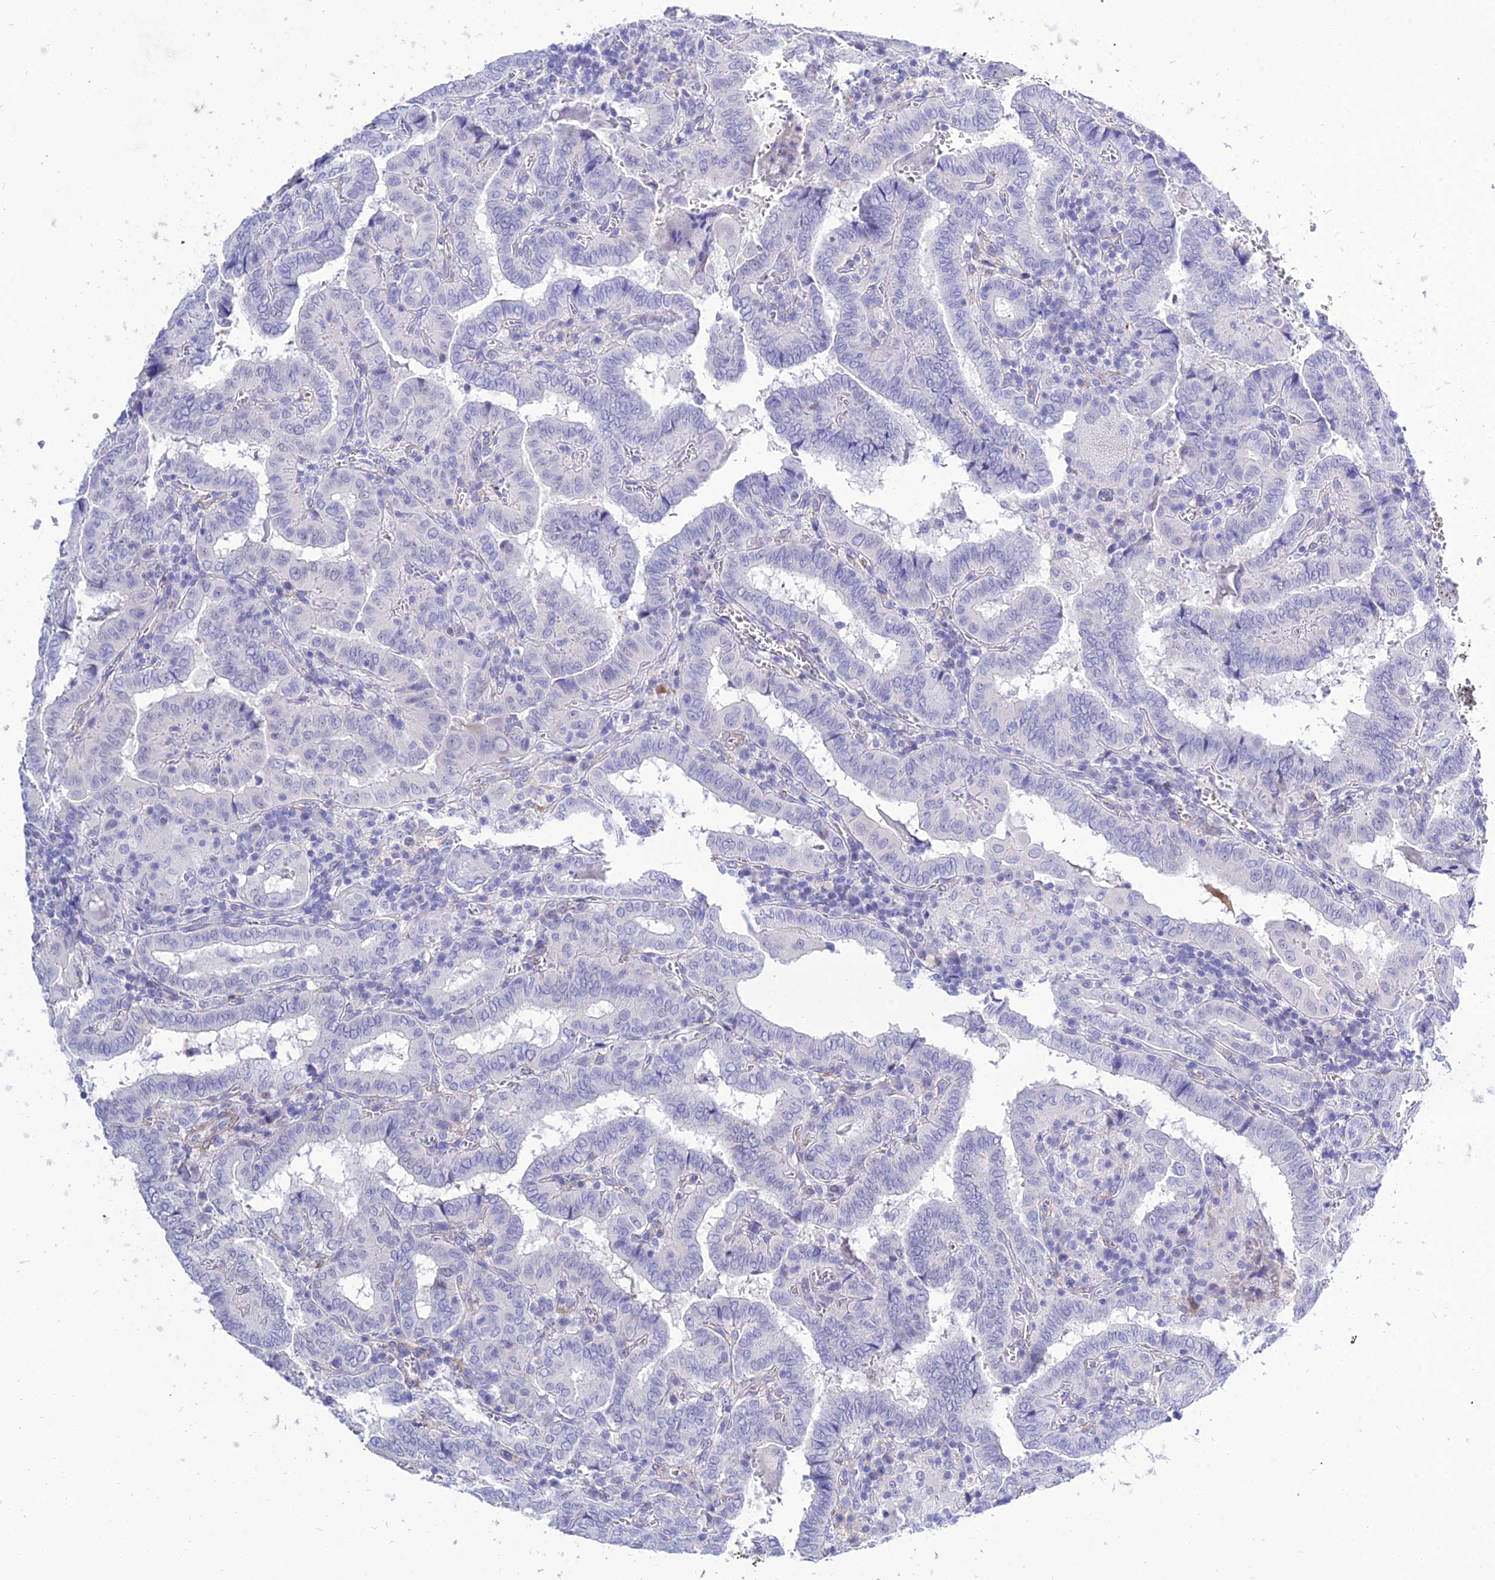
{"staining": {"intensity": "negative", "quantity": "none", "location": "none"}, "tissue": "thyroid cancer", "cell_type": "Tumor cells", "image_type": "cancer", "snomed": [{"axis": "morphology", "description": "Papillary adenocarcinoma, NOS"}, {"axis": "topography", "description": "Thyroid gland"}], "caption": "The immunohistochemistry histopathology image has no significant expression in tumor cells of thyroid papillary adenocarcinoma tissue.", "gene": "DEFB107A", "patient": {"sex": "female", "age": 72}}